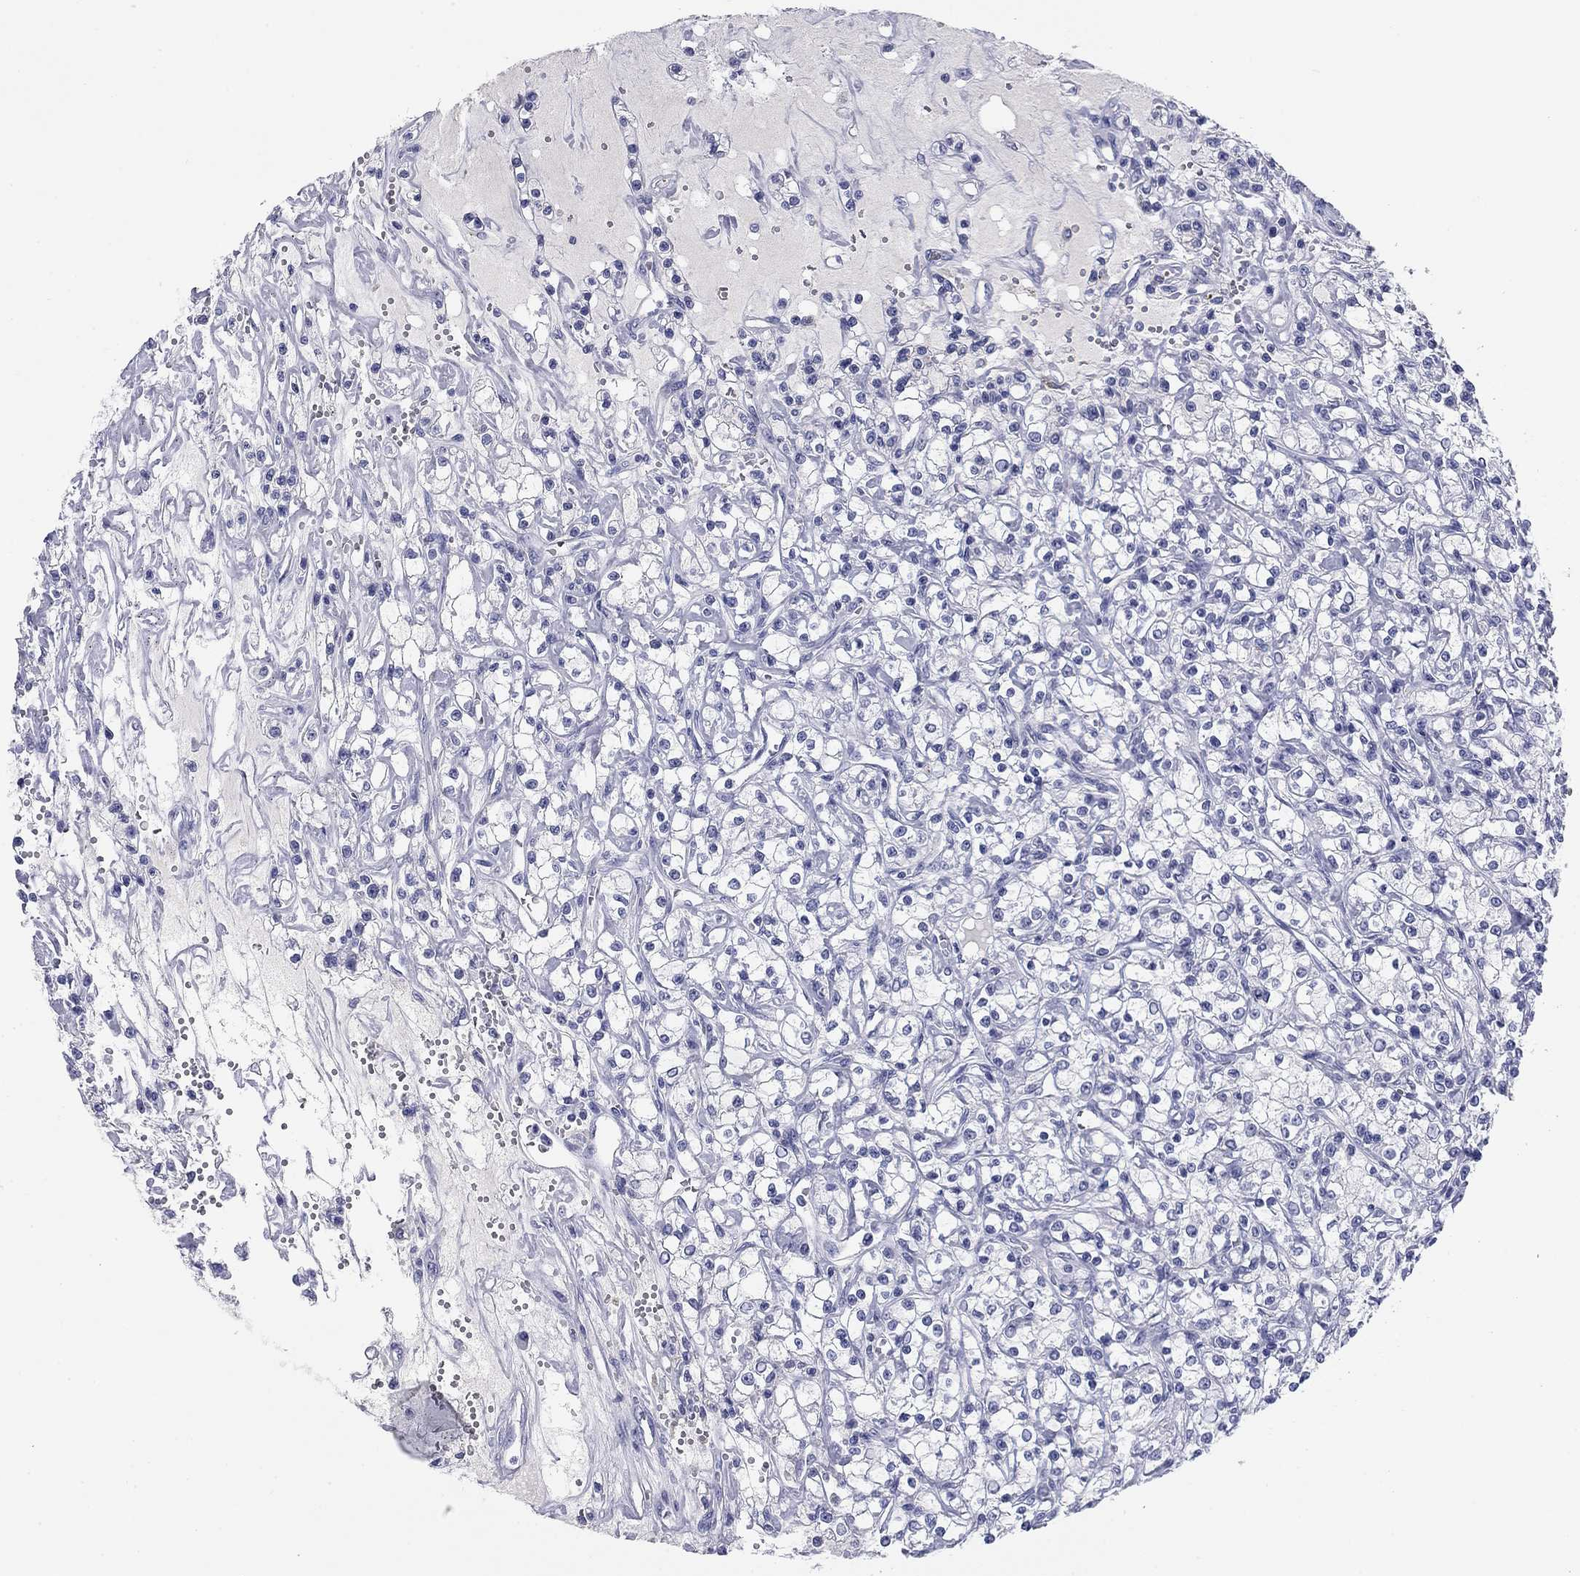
{"staining": {"intensity": "negative", "quantity": "none", "location": "none"}, "tissue": "renal cancer", "cell_type": "Tumor cells", "image_type": "cancer", "snomed": [{"axis": "morphology", "description": "Adenocarcinoma, NOS"}, {"axis": "topography", "description": "Kidney"}], "caption": "Tumor cells show no significant protein expression in renal cancer (adenocarcinoma).", "gene": "KCNH1", "patient": {"sex": "female", "age": 59}}